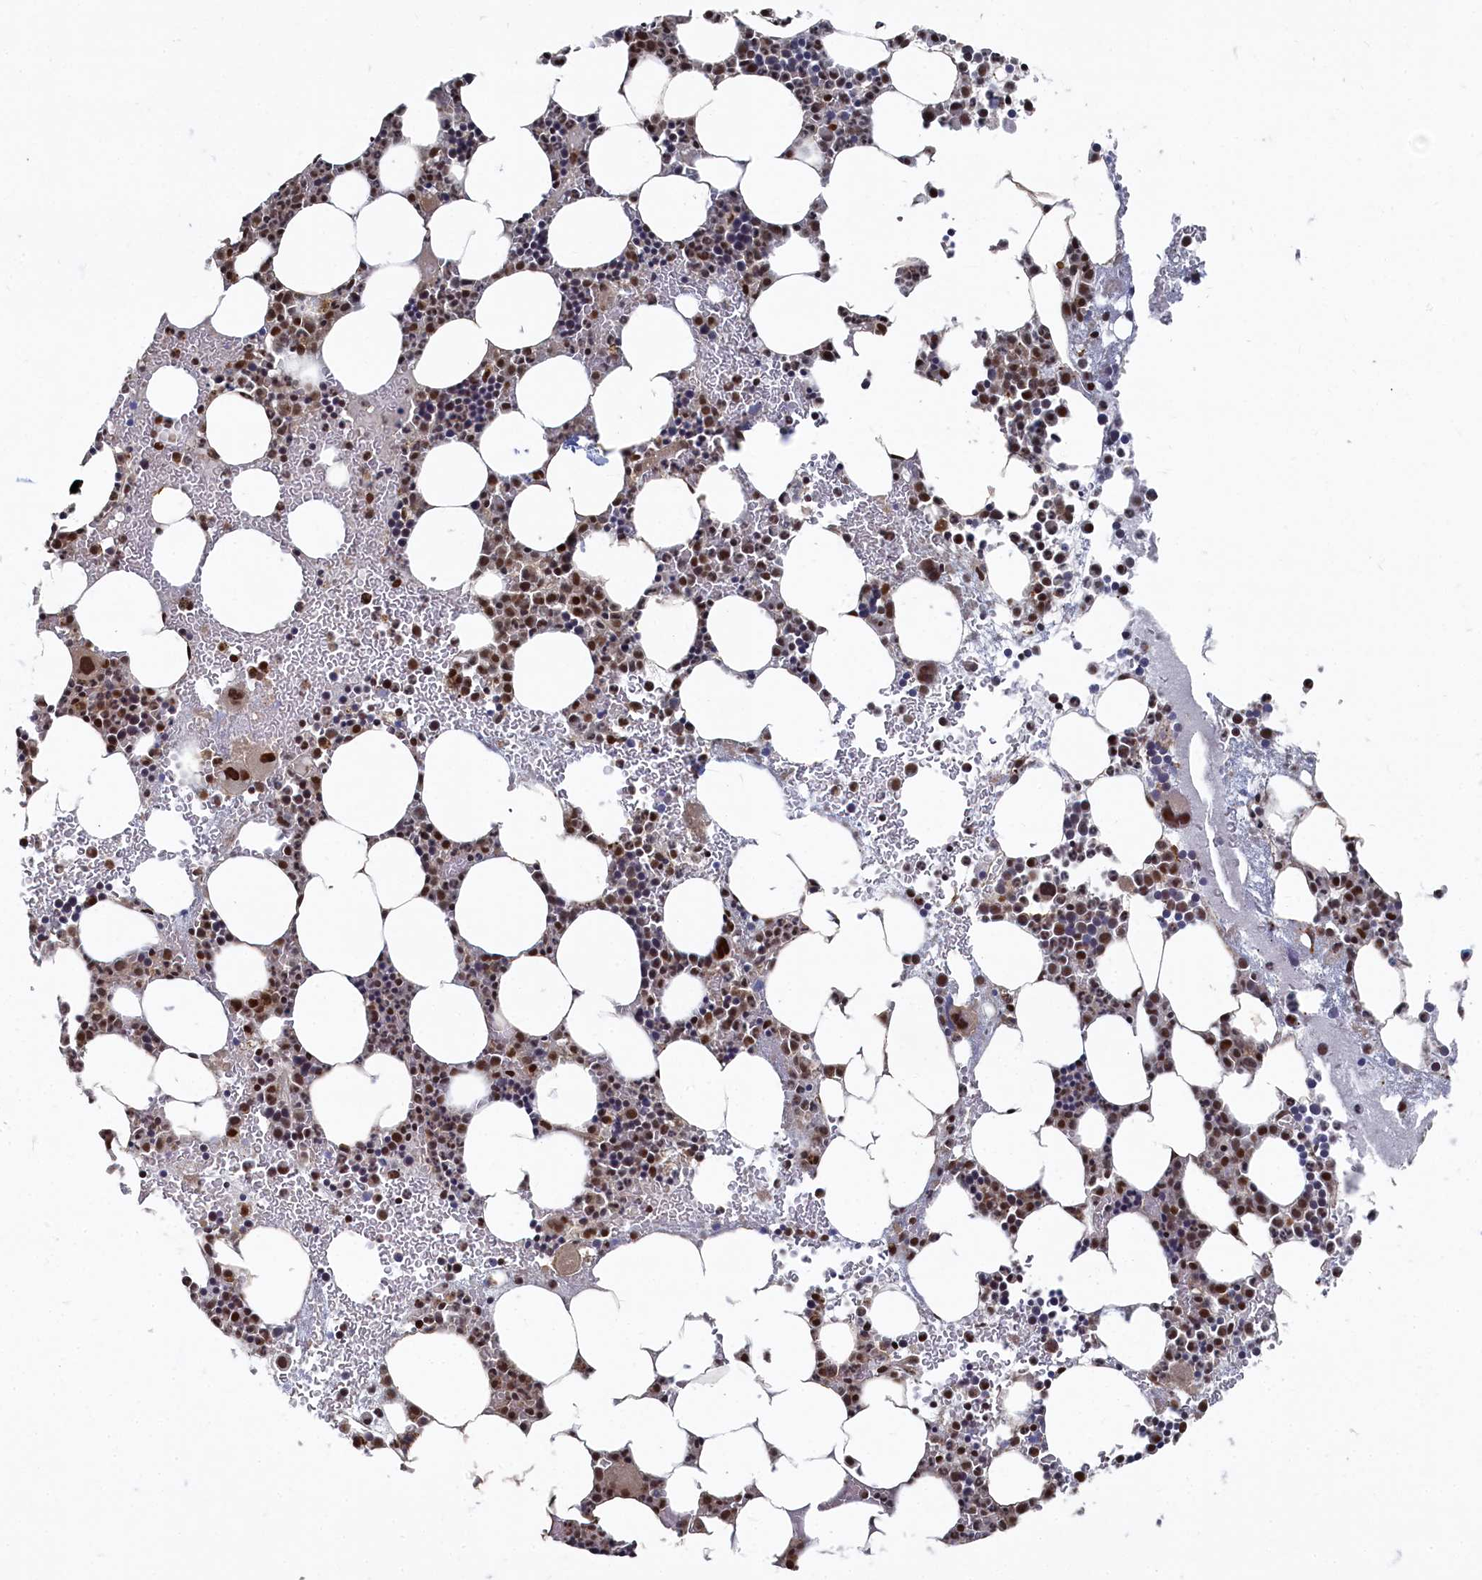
{"staining": {"intensity": "strong", "quantity": "25%-75%", "location": "nuclear"}, "tissue": "bone marrow", "cell_type": "Hematopoietic cells", "image_type": "normal", "snomed": [{"axis": "morphology", "description": "Normal tissue, NOS"}, {"axis": "topography", "description": "Bone marrow"}], "caption": "Immunohistochemistry staining of unremarkable bone marrow, which exhibits high levels of strong nuclear positivity in about 25%-75% of hematopoietic cells indicating strong nuclear protein expression. The staining was performed using DAB (brown) for protein detection and nuclei were counterstained in hematoxylin (blue).", "gene": "BUB3", "patient": {"sex": "female", "age": 76}}